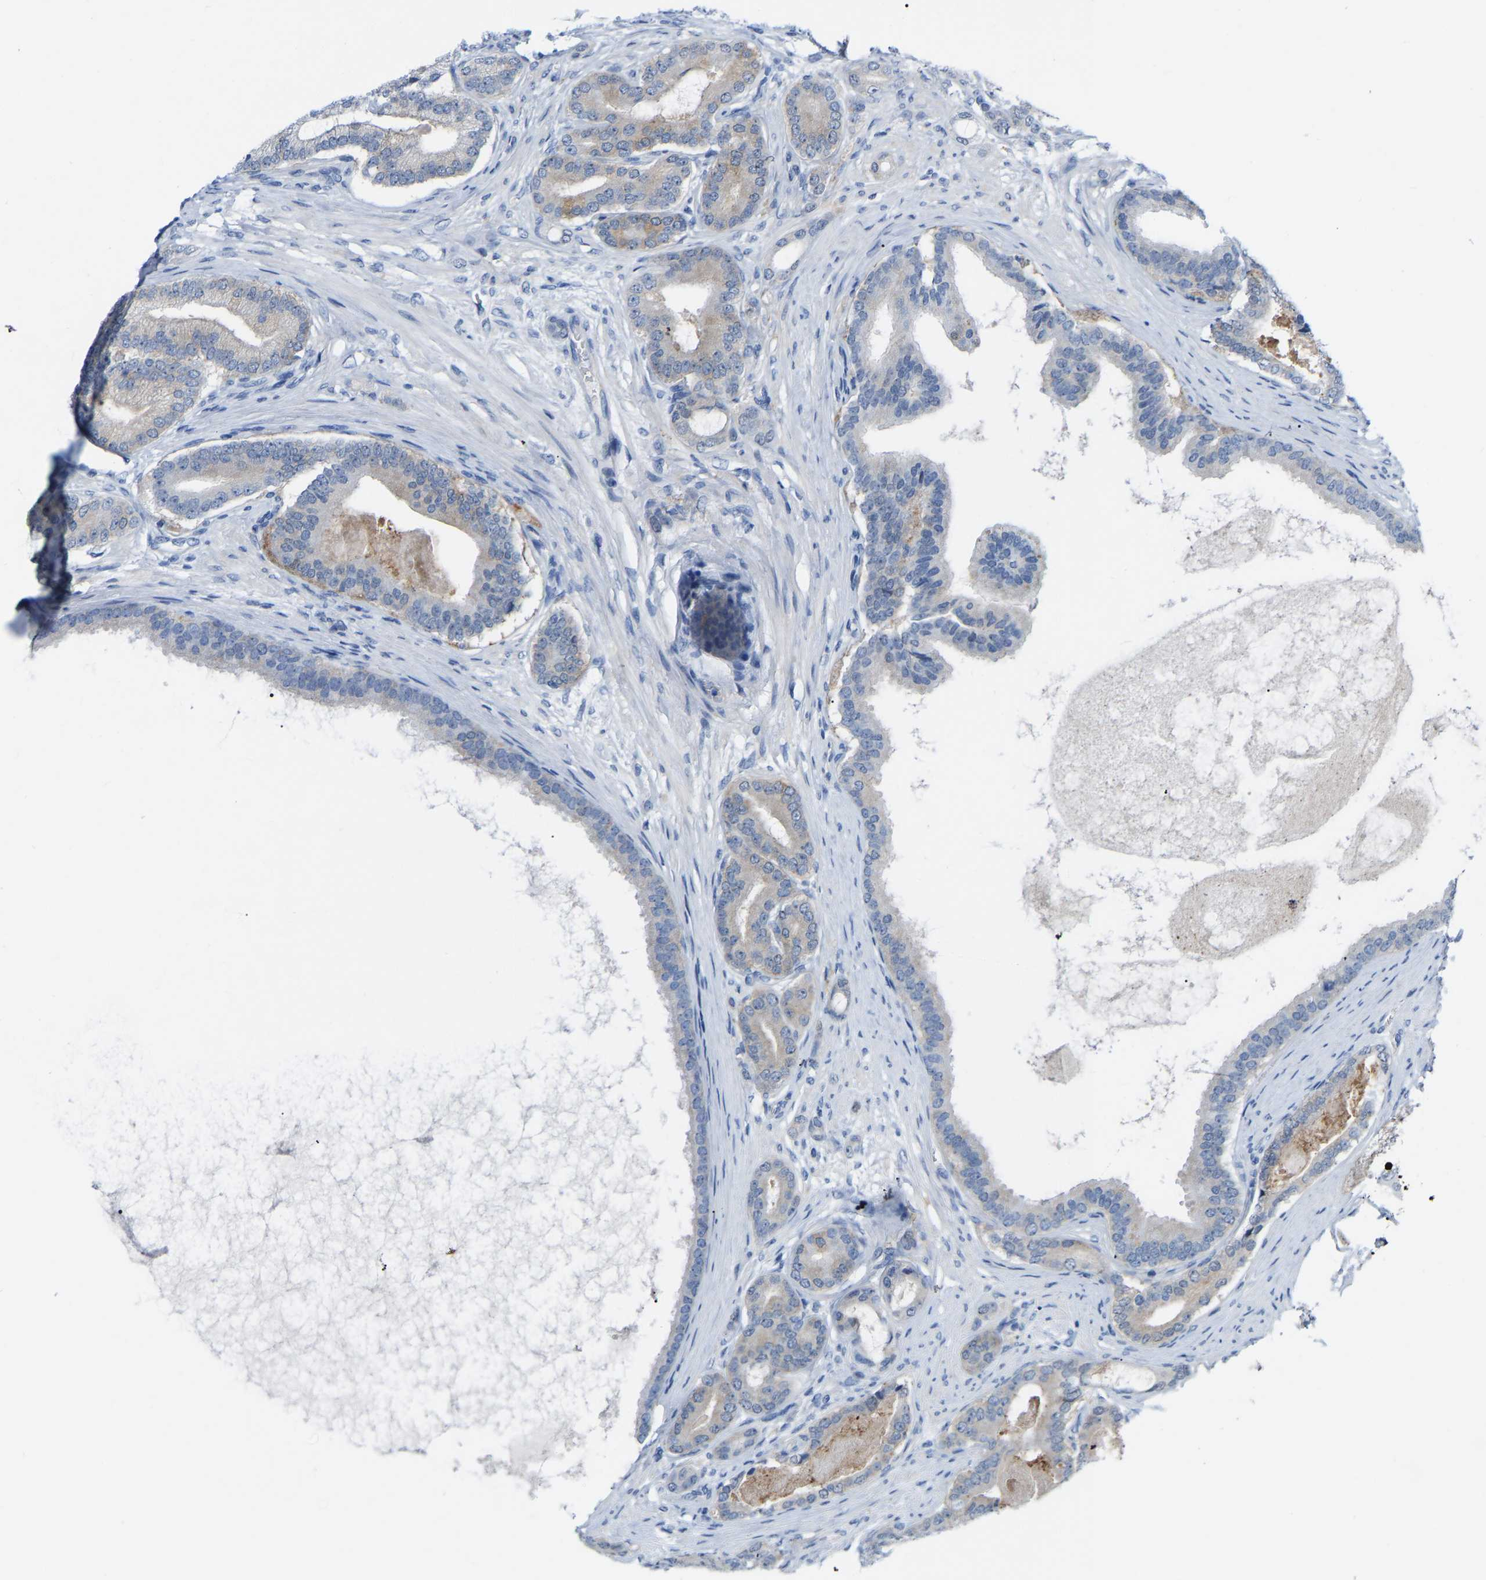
{"staining": {"intensity": "weak", "quantity": "<25%", "location": "cytoplasmic/membranous"}, "tissue": "prostate cancer", "cell_type": "Tumor cells", "image_type": "cancer", "snomed": [{"axis": "morphology", "description": "Adenocarcinoma, High grade"}, {"axis": "topography", "description": "Prostate"}], "caption": "Protein analysis of prostate high-grade adenocarcinoma reveals no significant staining in tumor cells. The staining is performed using DAB (3,3'-diaminobenzidine) brown chromogen with nuclei counter-stained in using hematoxylin.", "gene": "ABTB2", "patient": {"sex": "male", "age": 60}}